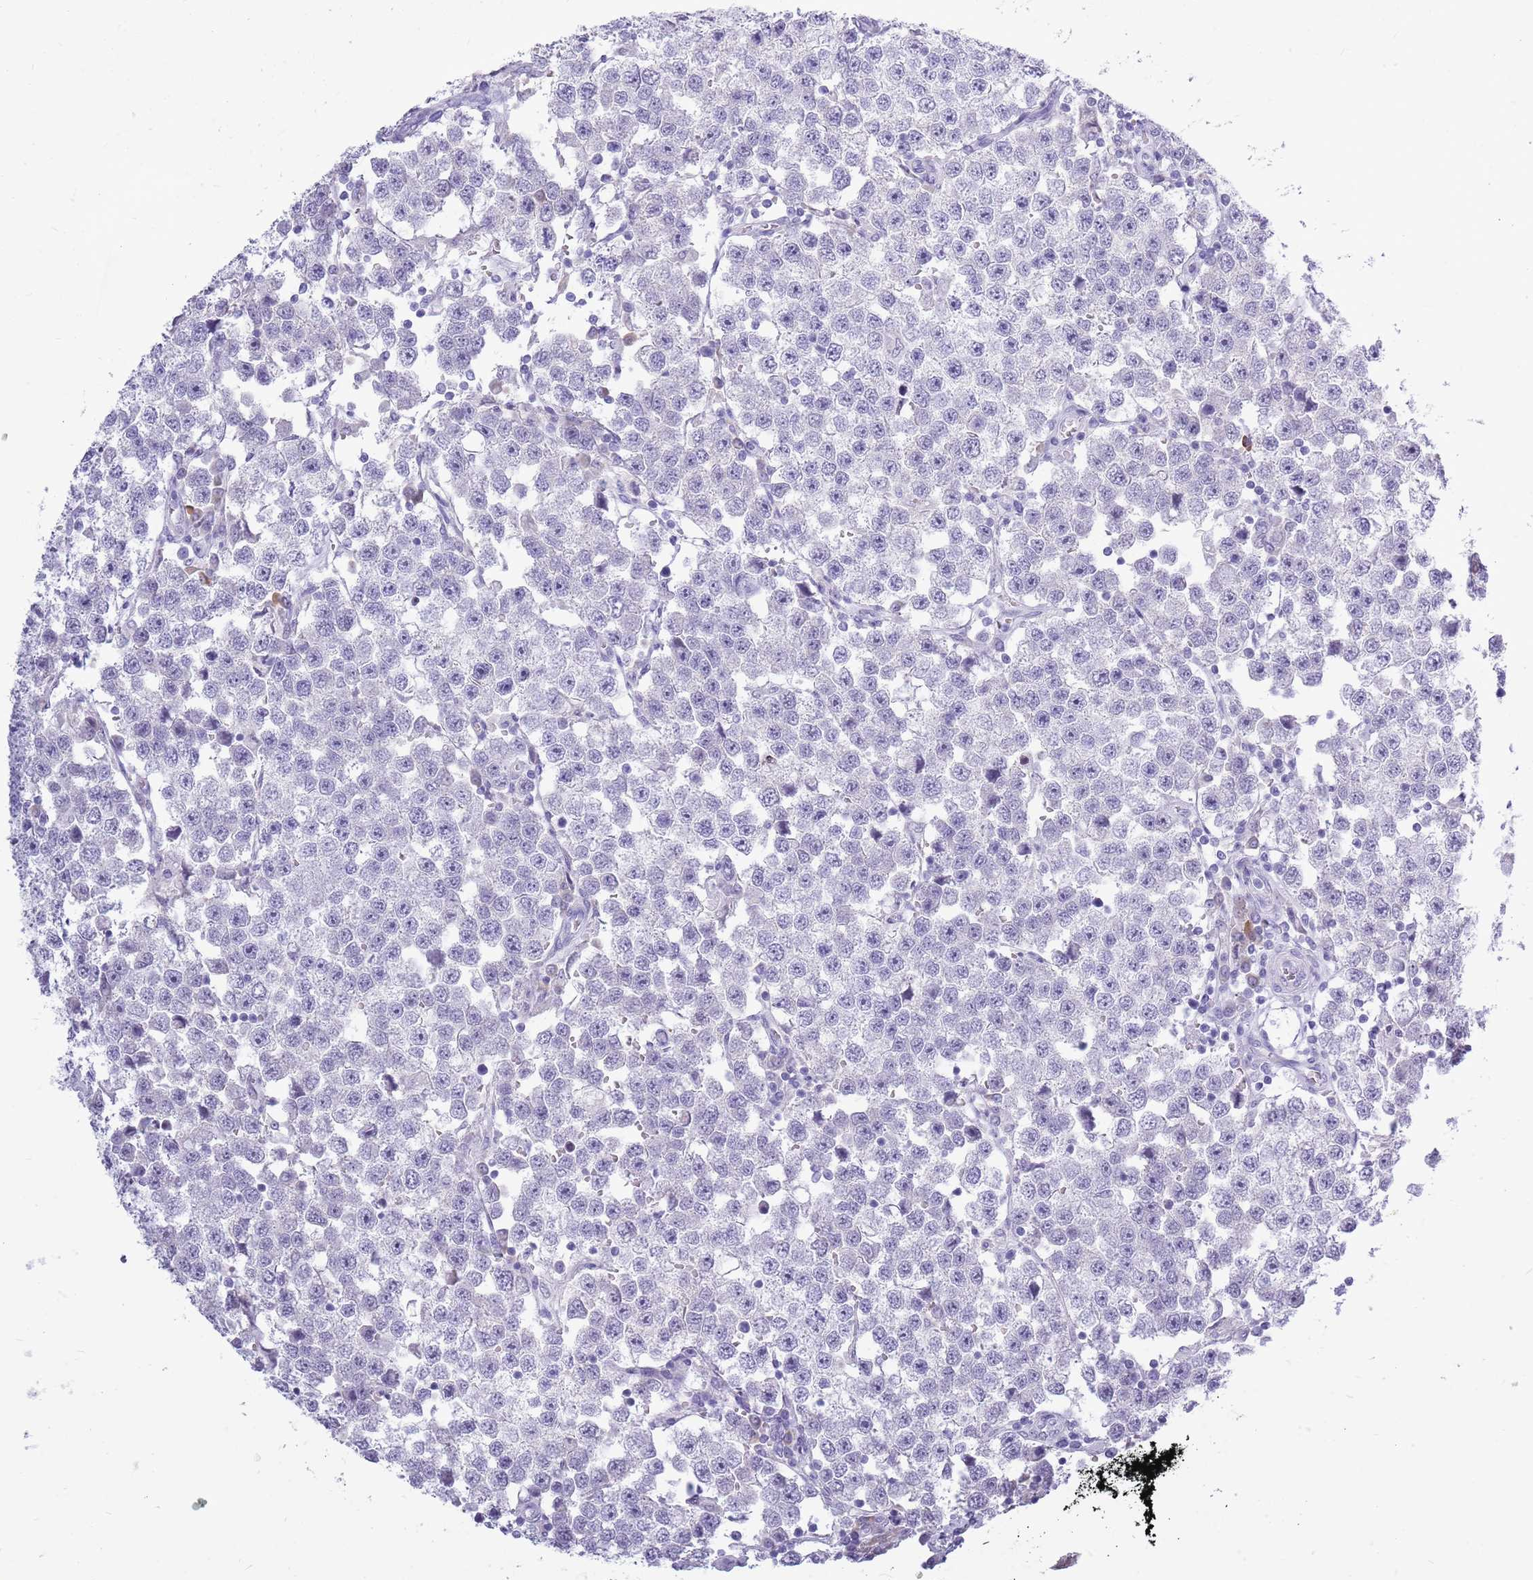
{"staining": {"intensity": "negative", "quantity": "none", "location": "none"}, "tissue": "testis cancer", "cell_type": "Tumor cells", "image_type": "cancer", "snomed": [{"axis": "morphology", "description": "Seminoma, NOS"}, {"axis": "topography", "description": "Testis"}], "caption": "IHC of testis cancer (seminoma) exhibits no positivity in tumor cells.", "gene": "ZNF425", "patient": {"sex": "male", "age": 37}}